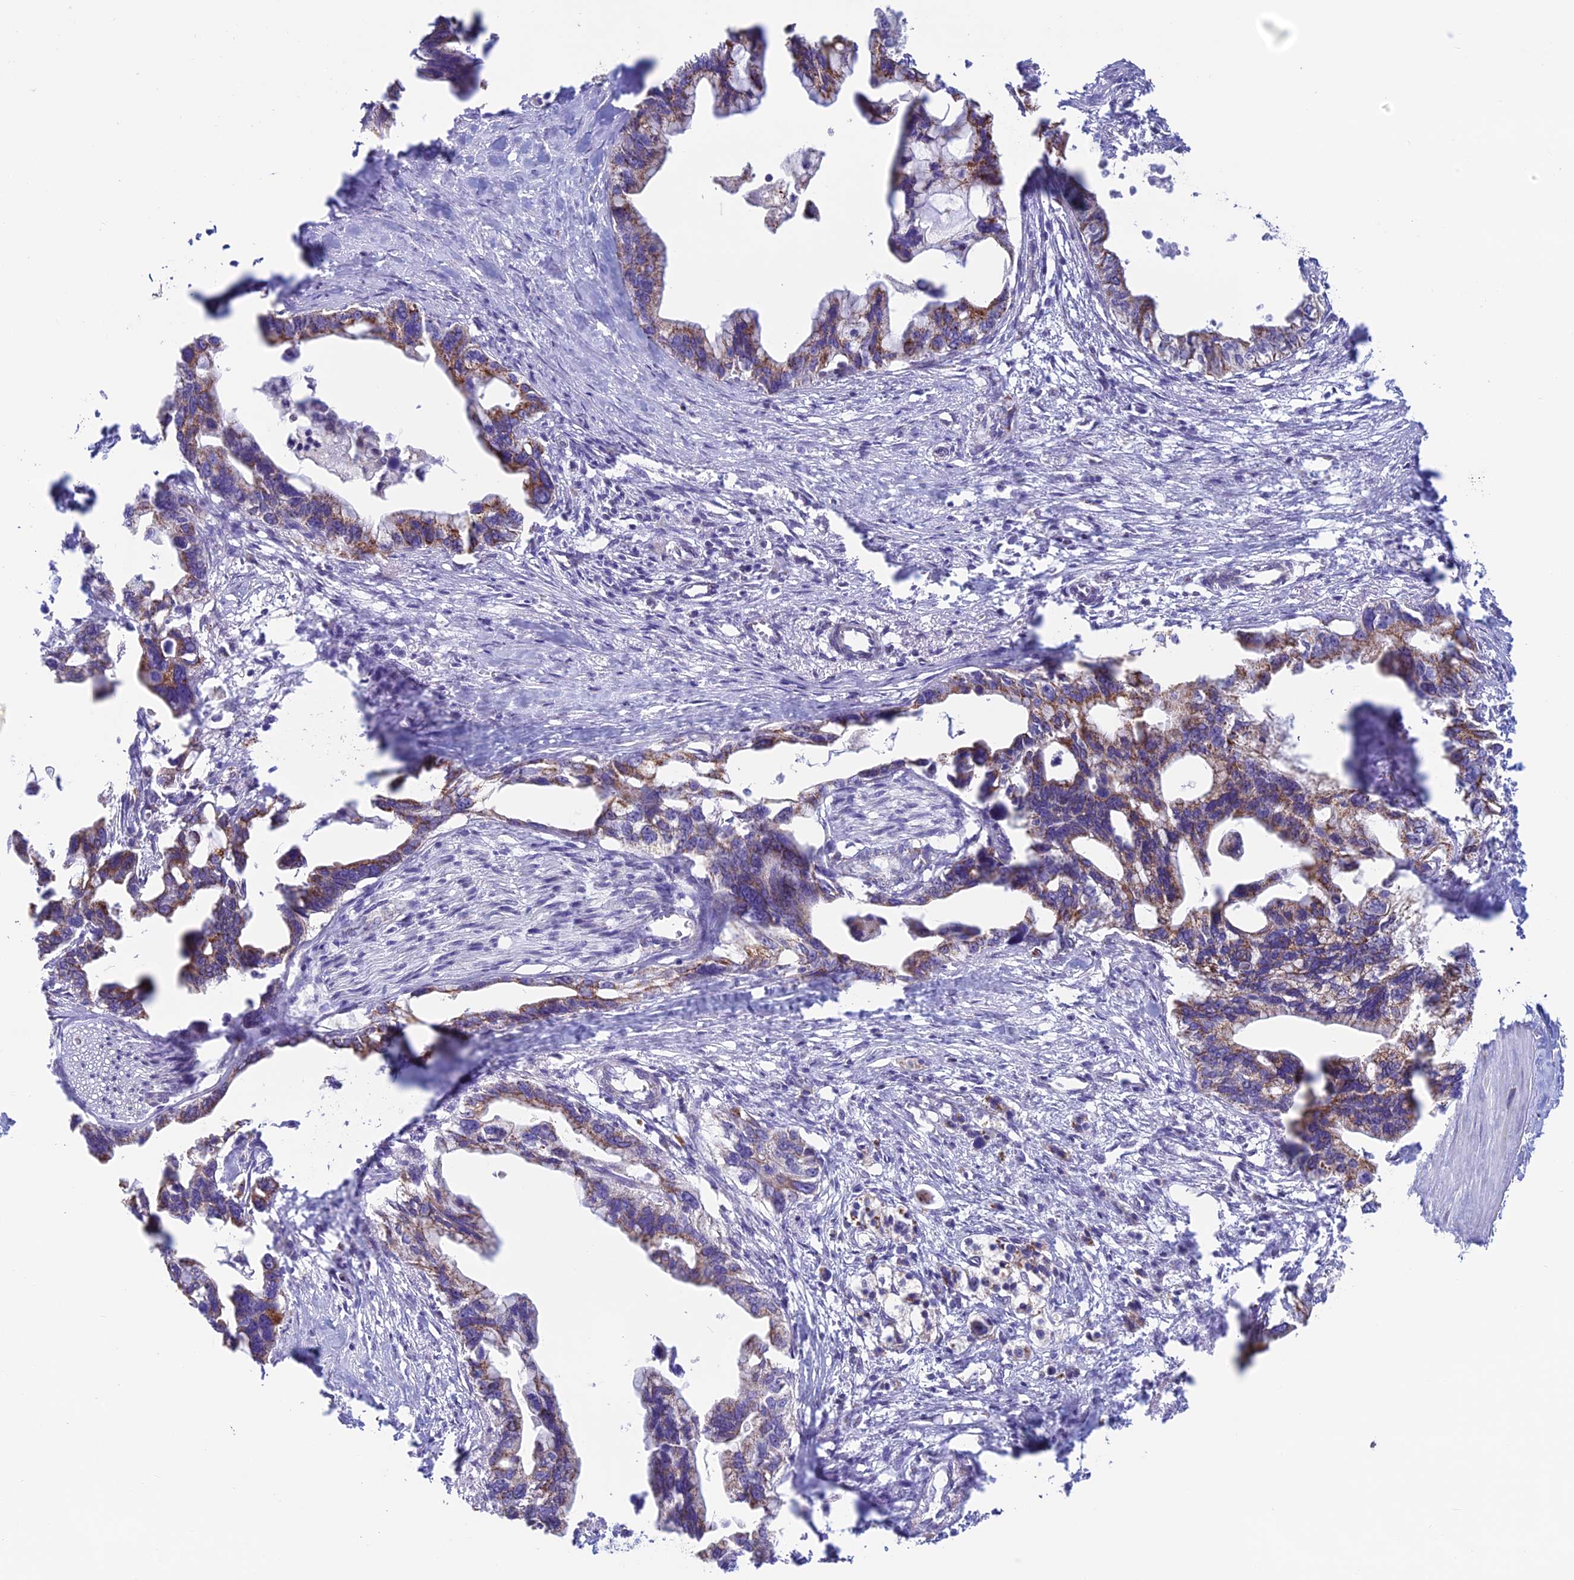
{"staining": {"intensity": "moderate", "quantity": "25%-75%", "location": "cytoplasmic/membranous"}, "tissue": "pancreatic cancer", "cell_type": "Tumor cells", "image_type": "cancer", "snomed": [{"axis": "morphology", "description": "Adenocarcinoma, NOS"}, {"axis": "topography", "description": "Pancreas"}], "caption": "DAB (3,3'-diaminobenzidine) immunohistochemical staining of human pancreatic cancer shows moderate cytoplasmic/membranous protein expression in approximately 25%-75% of tumor cells. (DAB (3,3'-diaminobenzidine) IHC with brightfield microscopy, high magnification).", "gene": "ZNG1B", "patient": {"sex": "female", "age": 83}}